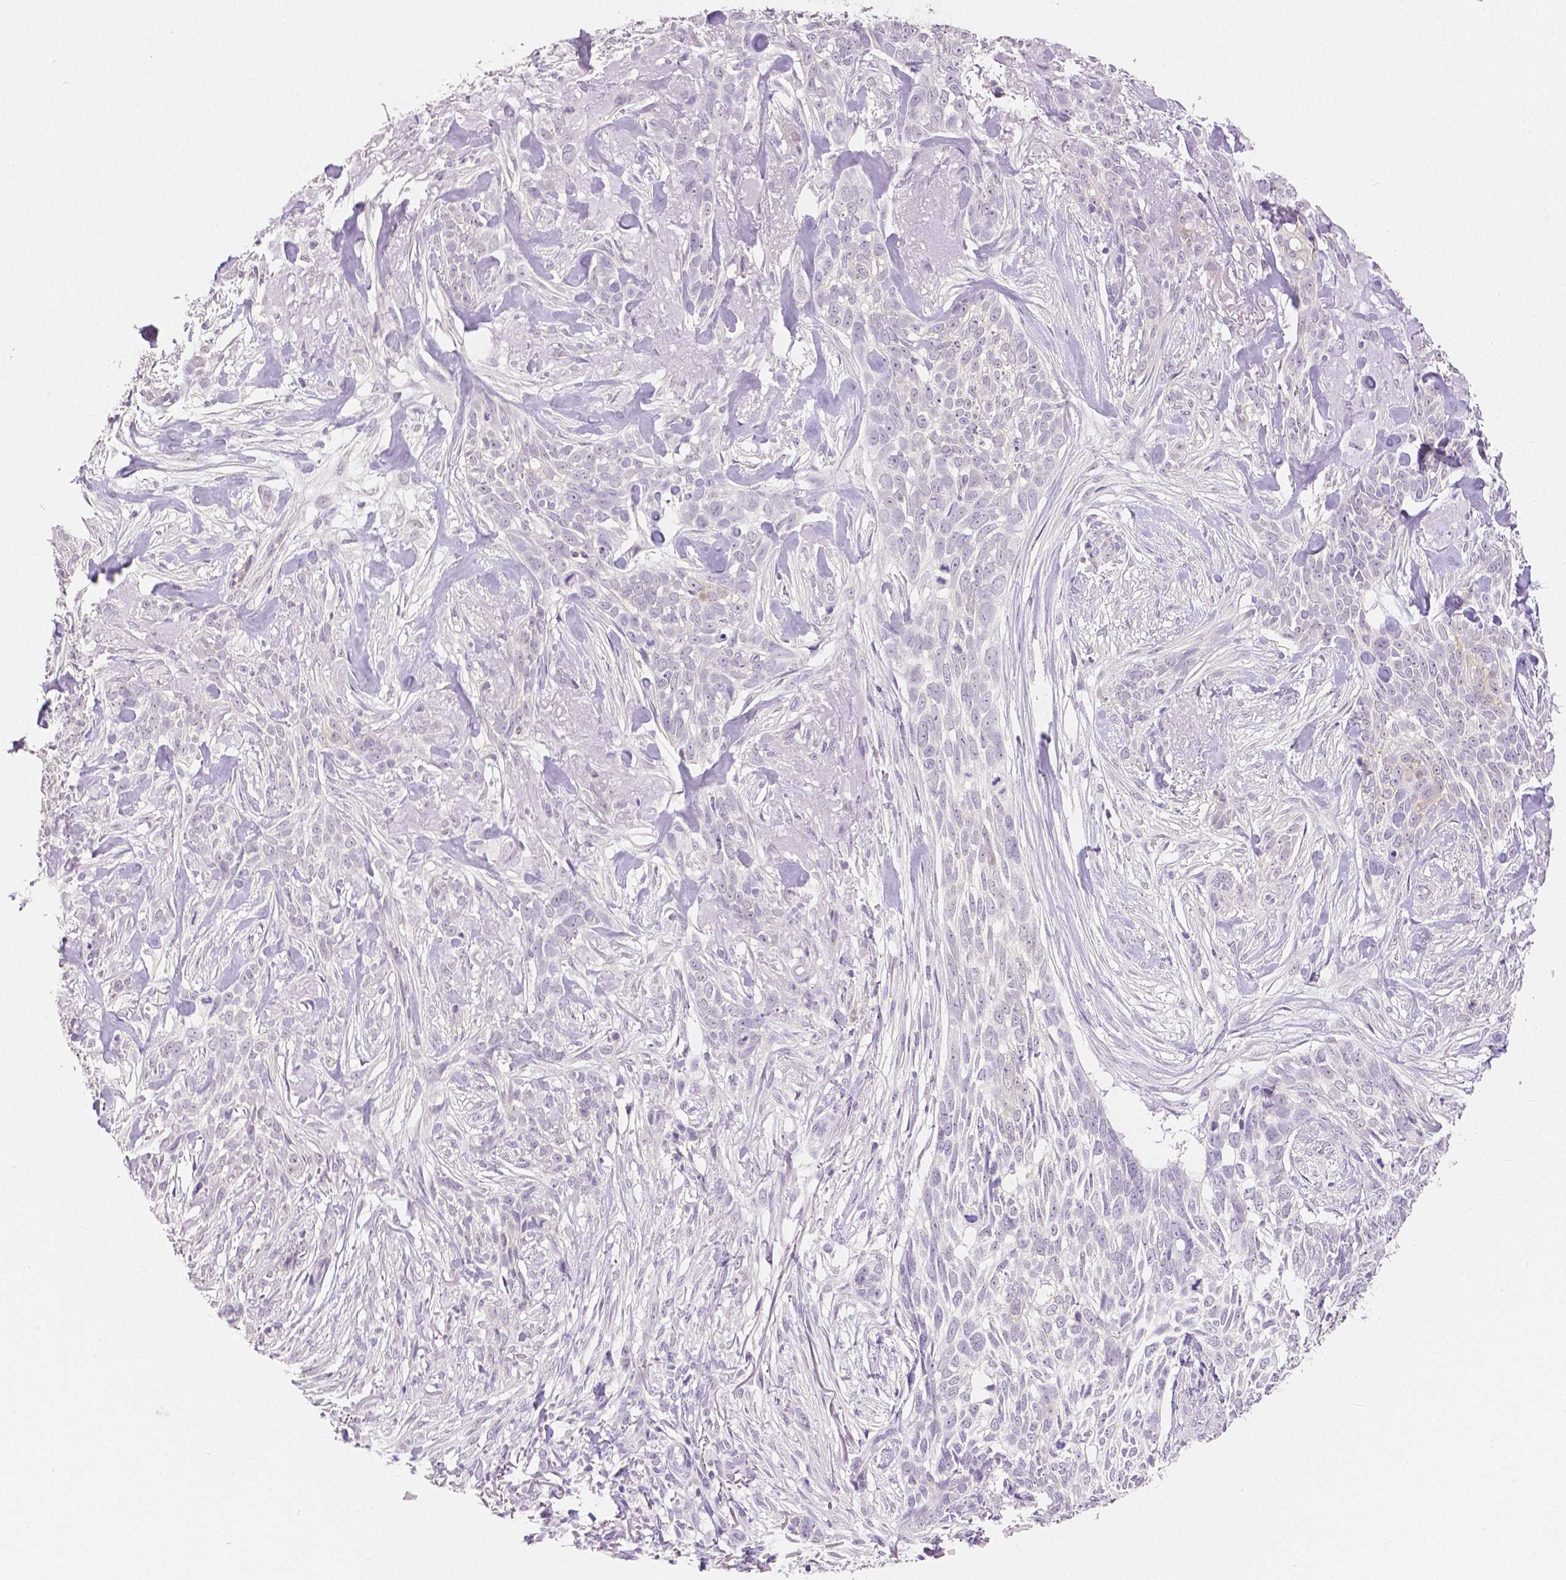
{"staining": {"intensity": "negative", "quantity": "none", "location": "none"}, "tissue": "skin cancer", "cell_type": "Tumor cells", "image_type": "cancer", "snomed": [{"axis": "morphology", "description": "Basal cell carcinoma"}, {"axis": "topography", "description": "Skin"}], "caption": "Skin basal cell carcinoma was stained to show a protein in brown. There is no significant staining in tumor cells.", "gene": "OCLN", "patient": {"sex": "male", "age": 74}}